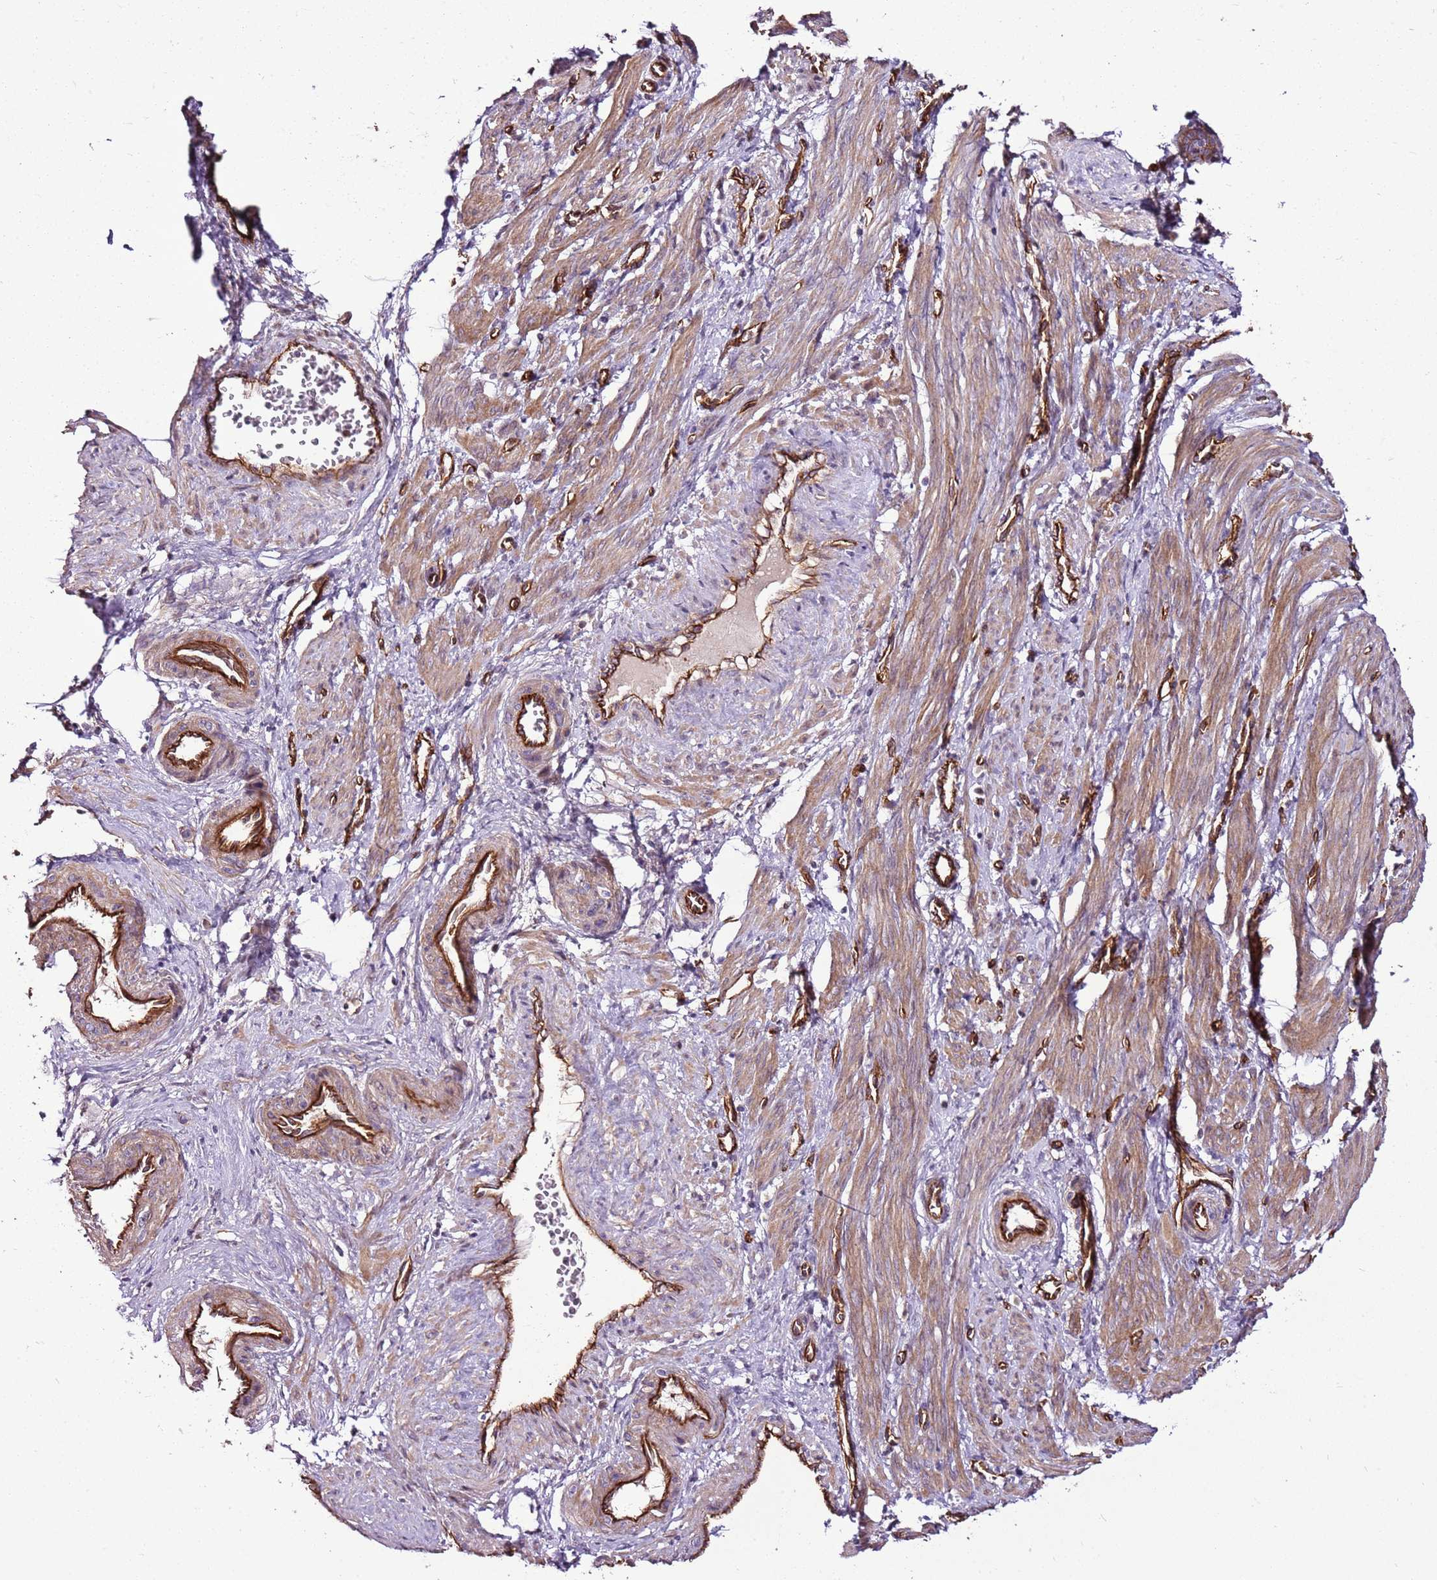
{"staining": {"intensity": "moderate", "quantity": ">75%", "location": "cytoplasmic/membranous"}, "tissue": "smooth muscle", "cell_type": "Smooth muscle cells", "image_type": "normal", "snomed": [{"axis": "morphology", "description": "Normal tissue, NOS"}, {"axis": "topography", "description": "Endometrium"}], "caption": "Moderate cytoplasmic/membranous protein expression is seen in about >75% of smooth muscle cells in smooth muscle.", "gene": "ZNF827", "patient": {"sex": "female", "age": 33}}